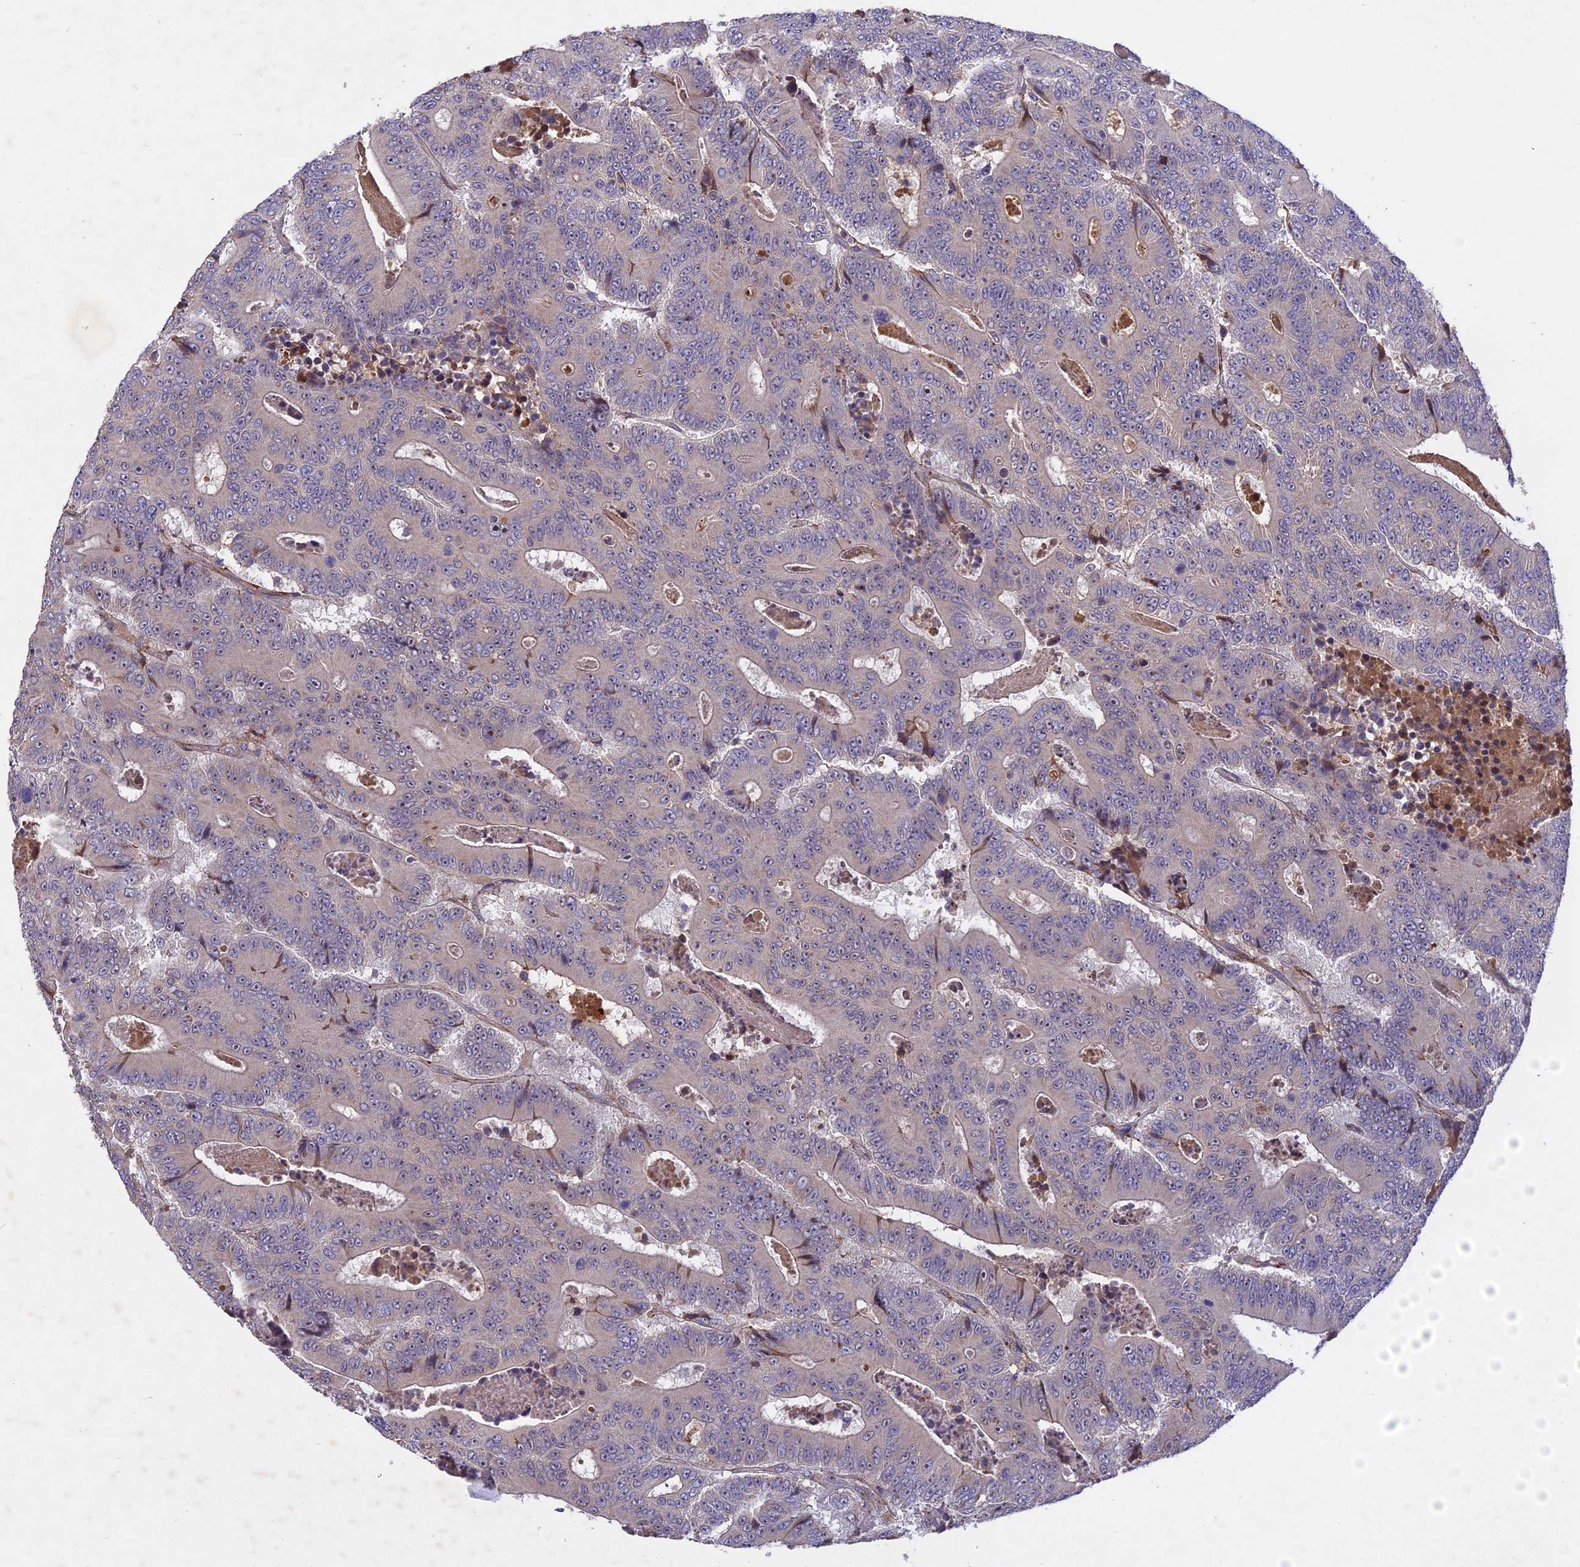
{"staining": {"intensity": "weak", "quantity": "<25%", "location": "cytoplasmic/membranous"}, "tissue": "colorectal cancer", "cell_type": "Tumor cells", "image_type": "cancer", "snomed": [{"axis": "morphology", "description": "Adenocarcinoma, NOS"}, {"axis": "topography", "description": "Colon"}], "caption": "This micrograph is of colorectal cancer stained with IHC to label a protein in brown with the nuclei are counter-stained blue. There is no positivity in tumor cells.", "gene": "ADO", "patient": {"sex": "male", "age": 83}}